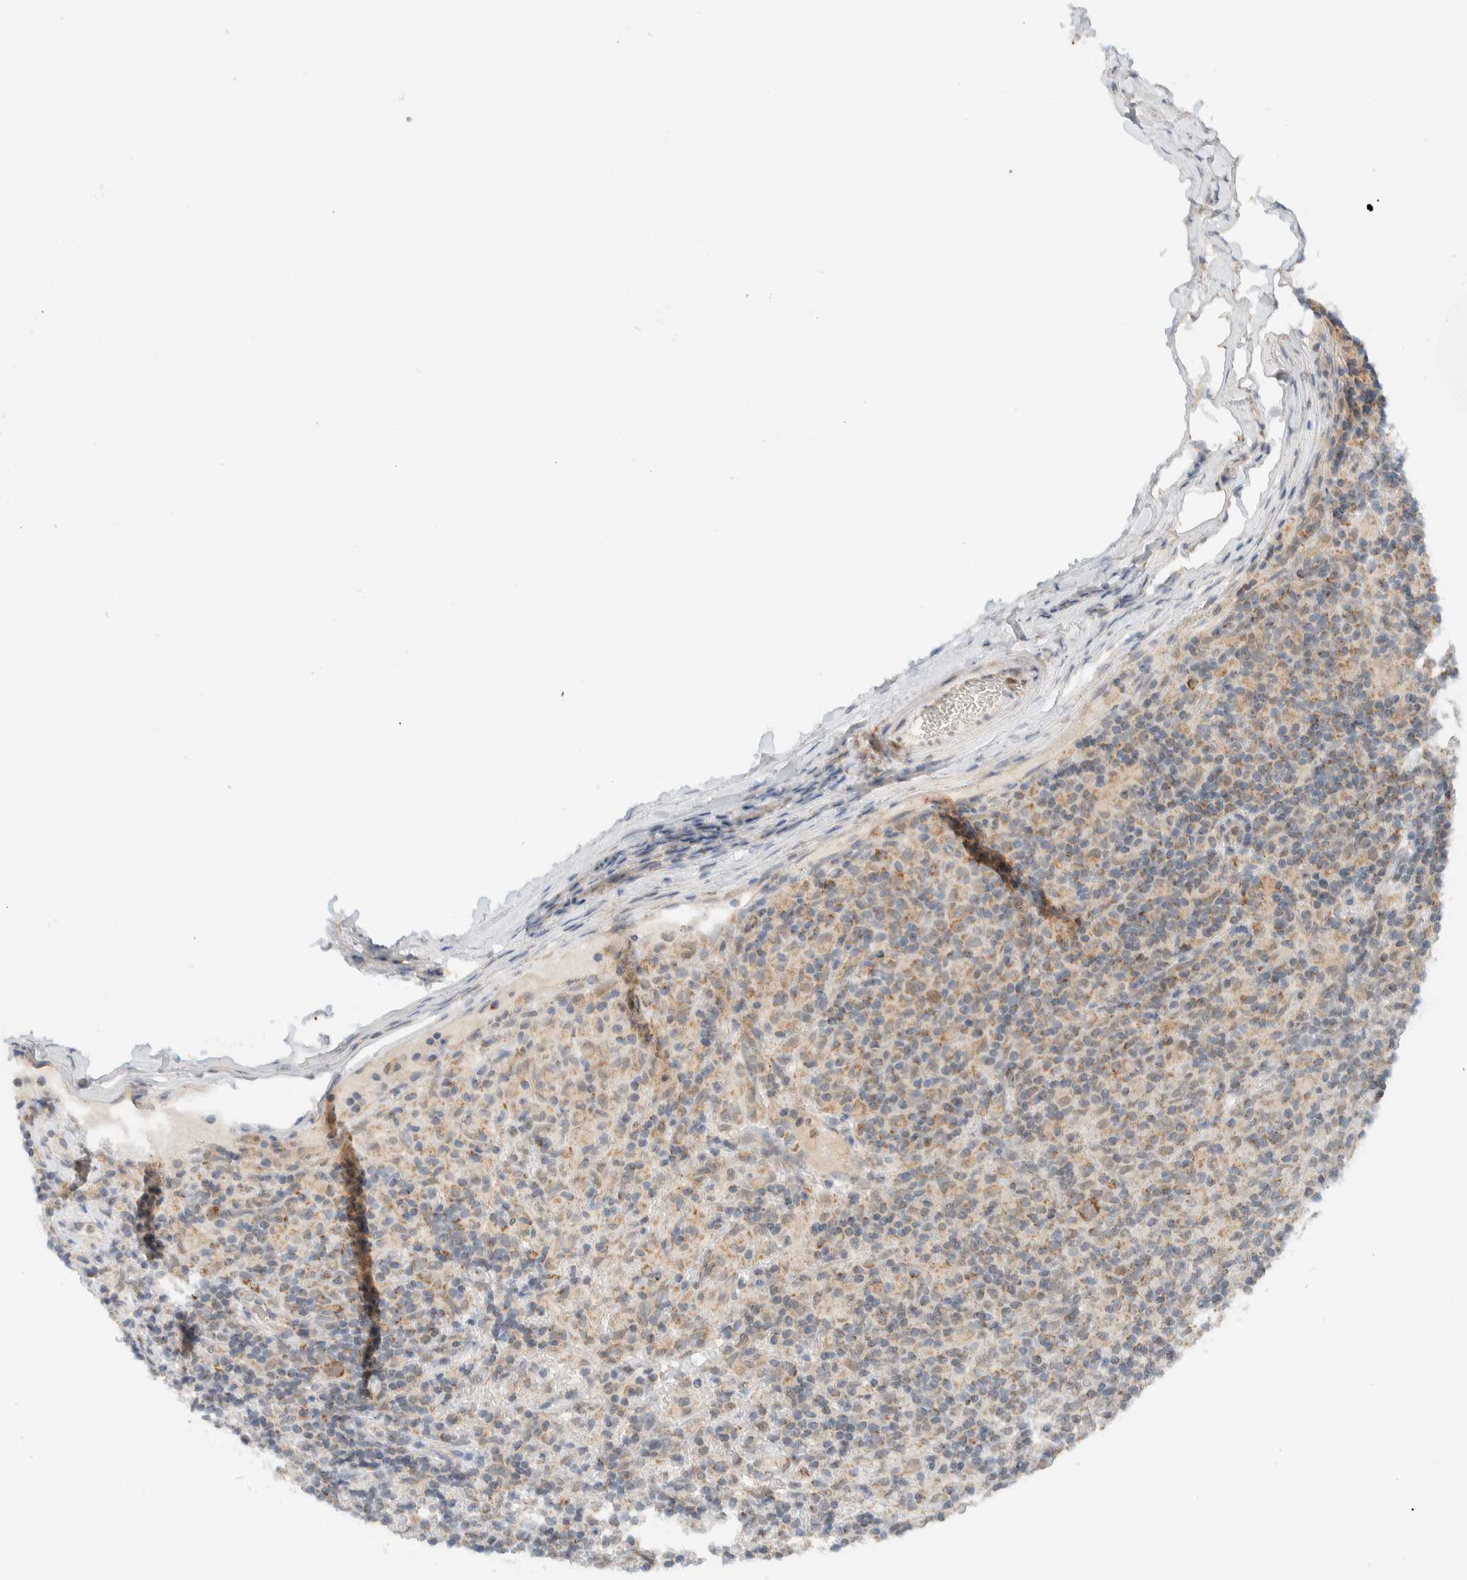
{"staining": {"intensity": "moderate", "quantity": ">75%", "location": "cytoplasmic/membranous"}, "tissue": "lymphoma", "cell_type": "Tumor cells", "image_type": "cancer", "snomed": [{"axis": "morphology", "description": "Hodgkin's disease, NOS"}, {"axis": "topography", "description": "Lymph node"}], "caption": "High-power microscopy captured an immunohistochemistry (IHC) photomicrograph of Hodgkin's disease, revealing moderate cytoplasmic/membranous staining in approximately >75% of tumor cells.", "gene": "MRPL41", "patient": {"sex": "male", "age": 70}}